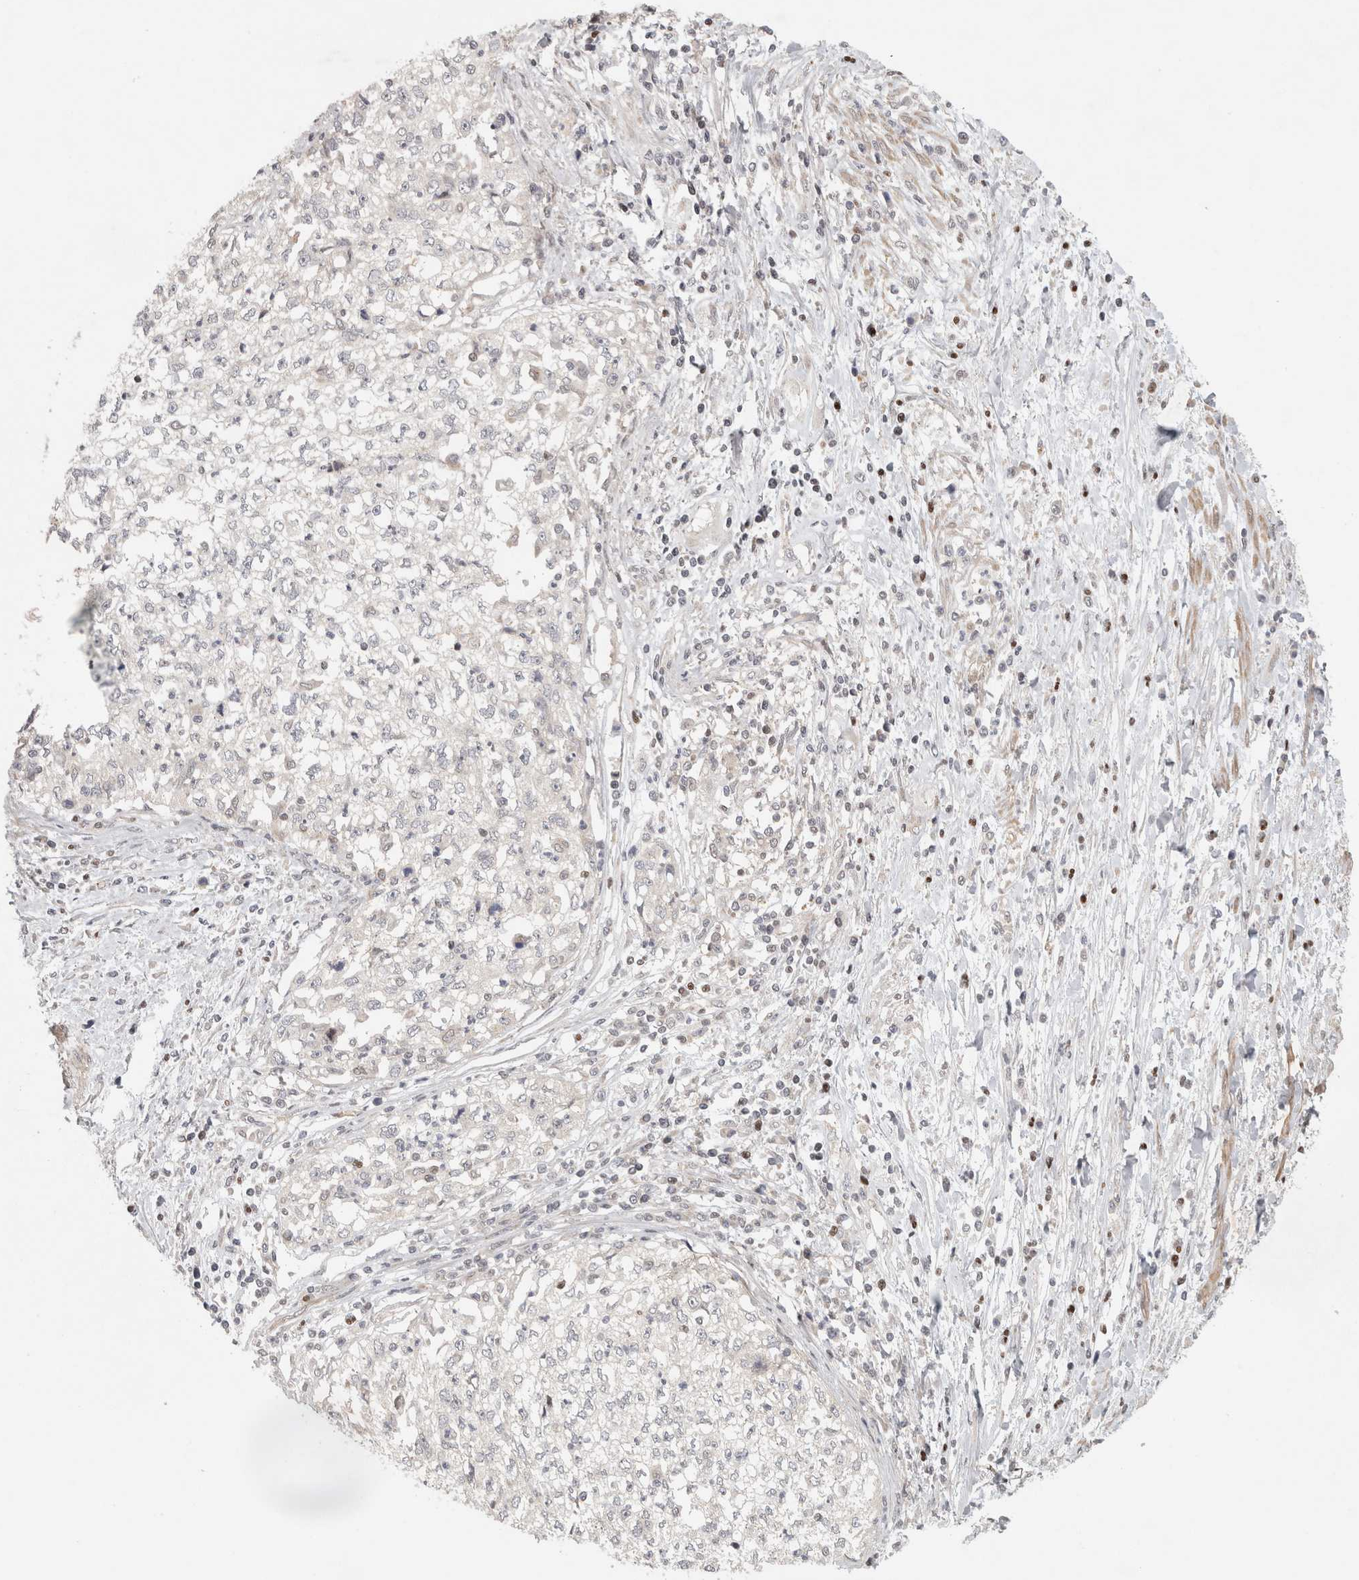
{"staining": {"intensity": "negative", "quantity": "none", "location": "none"}, "tissue": "cervical cancer", "cell_type": "Tumor cells", "image_type": "cancer", "snomed": [{"axis": "morphology", "description": "Squamous cell carcinoma, NOS"}, {"axis": "topography", "description": "Cervix"}], "caption": "Immunohistochemistry photomicrograph of neoplastic tissue: cervical squamous cell carcinoma stained with DAB displays no significant protein staining in tumor cells.", "gene": "KDM8", "patient": {"sex": "female", "age": 57}}